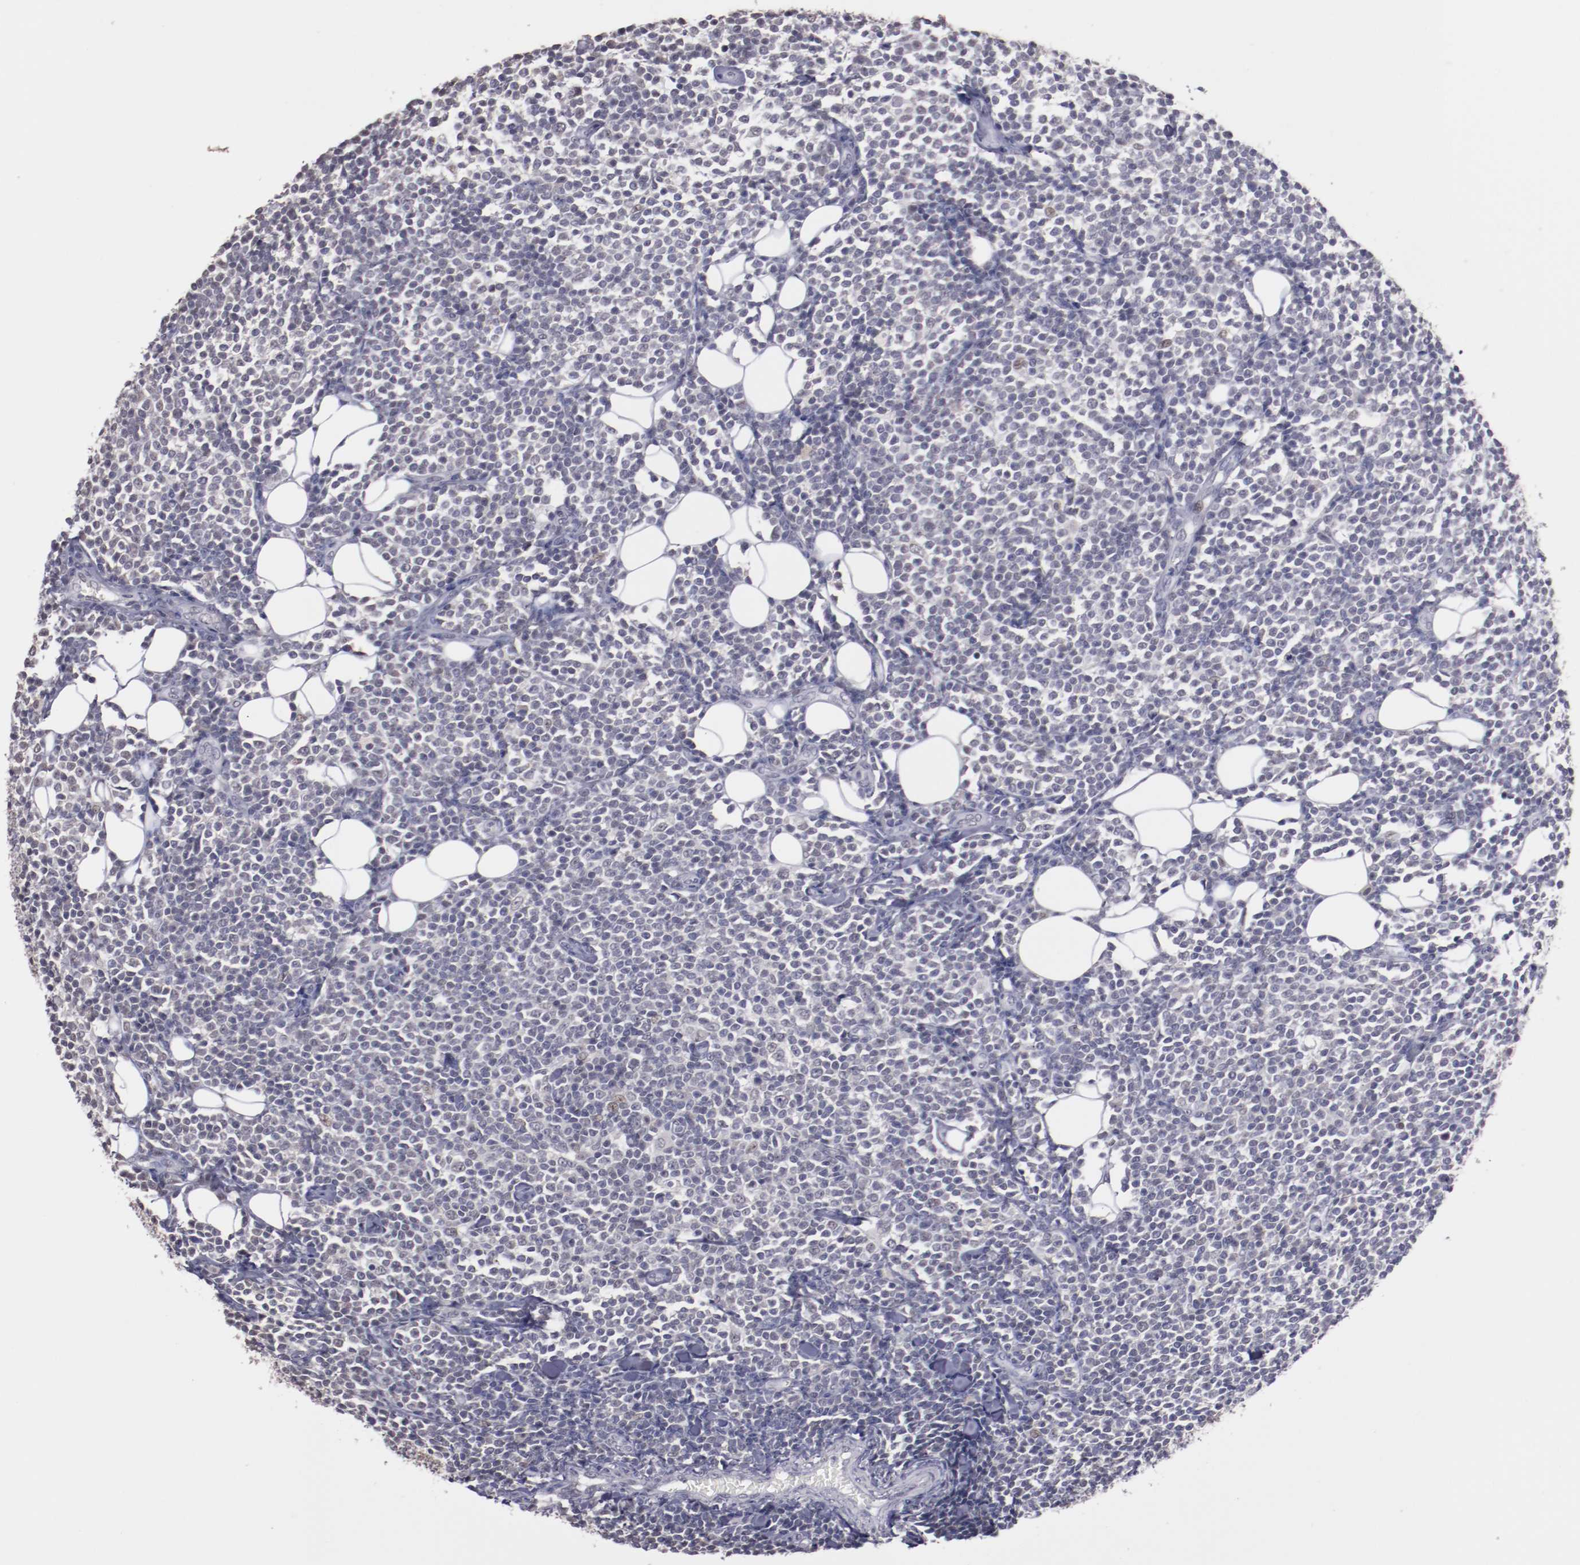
{"staining": {"intensity": "negative", "quantity": "none", "location": "none"}, "tissue": "lymphoma", "cell_type": "Tumor cells", "image_type": "cancer", "snomed": [{"axis": "morphology", "description": "Malignant lymphoma, non-Hodgkin's type, Low grade"}, {"axis": "topography", "description": "Soft tissue"}], "caption": "Tumor cells are negative for protein expression in human lymphoma.", "gene": "NRXN3", "patient": {"sex": "male", "age": 92}}